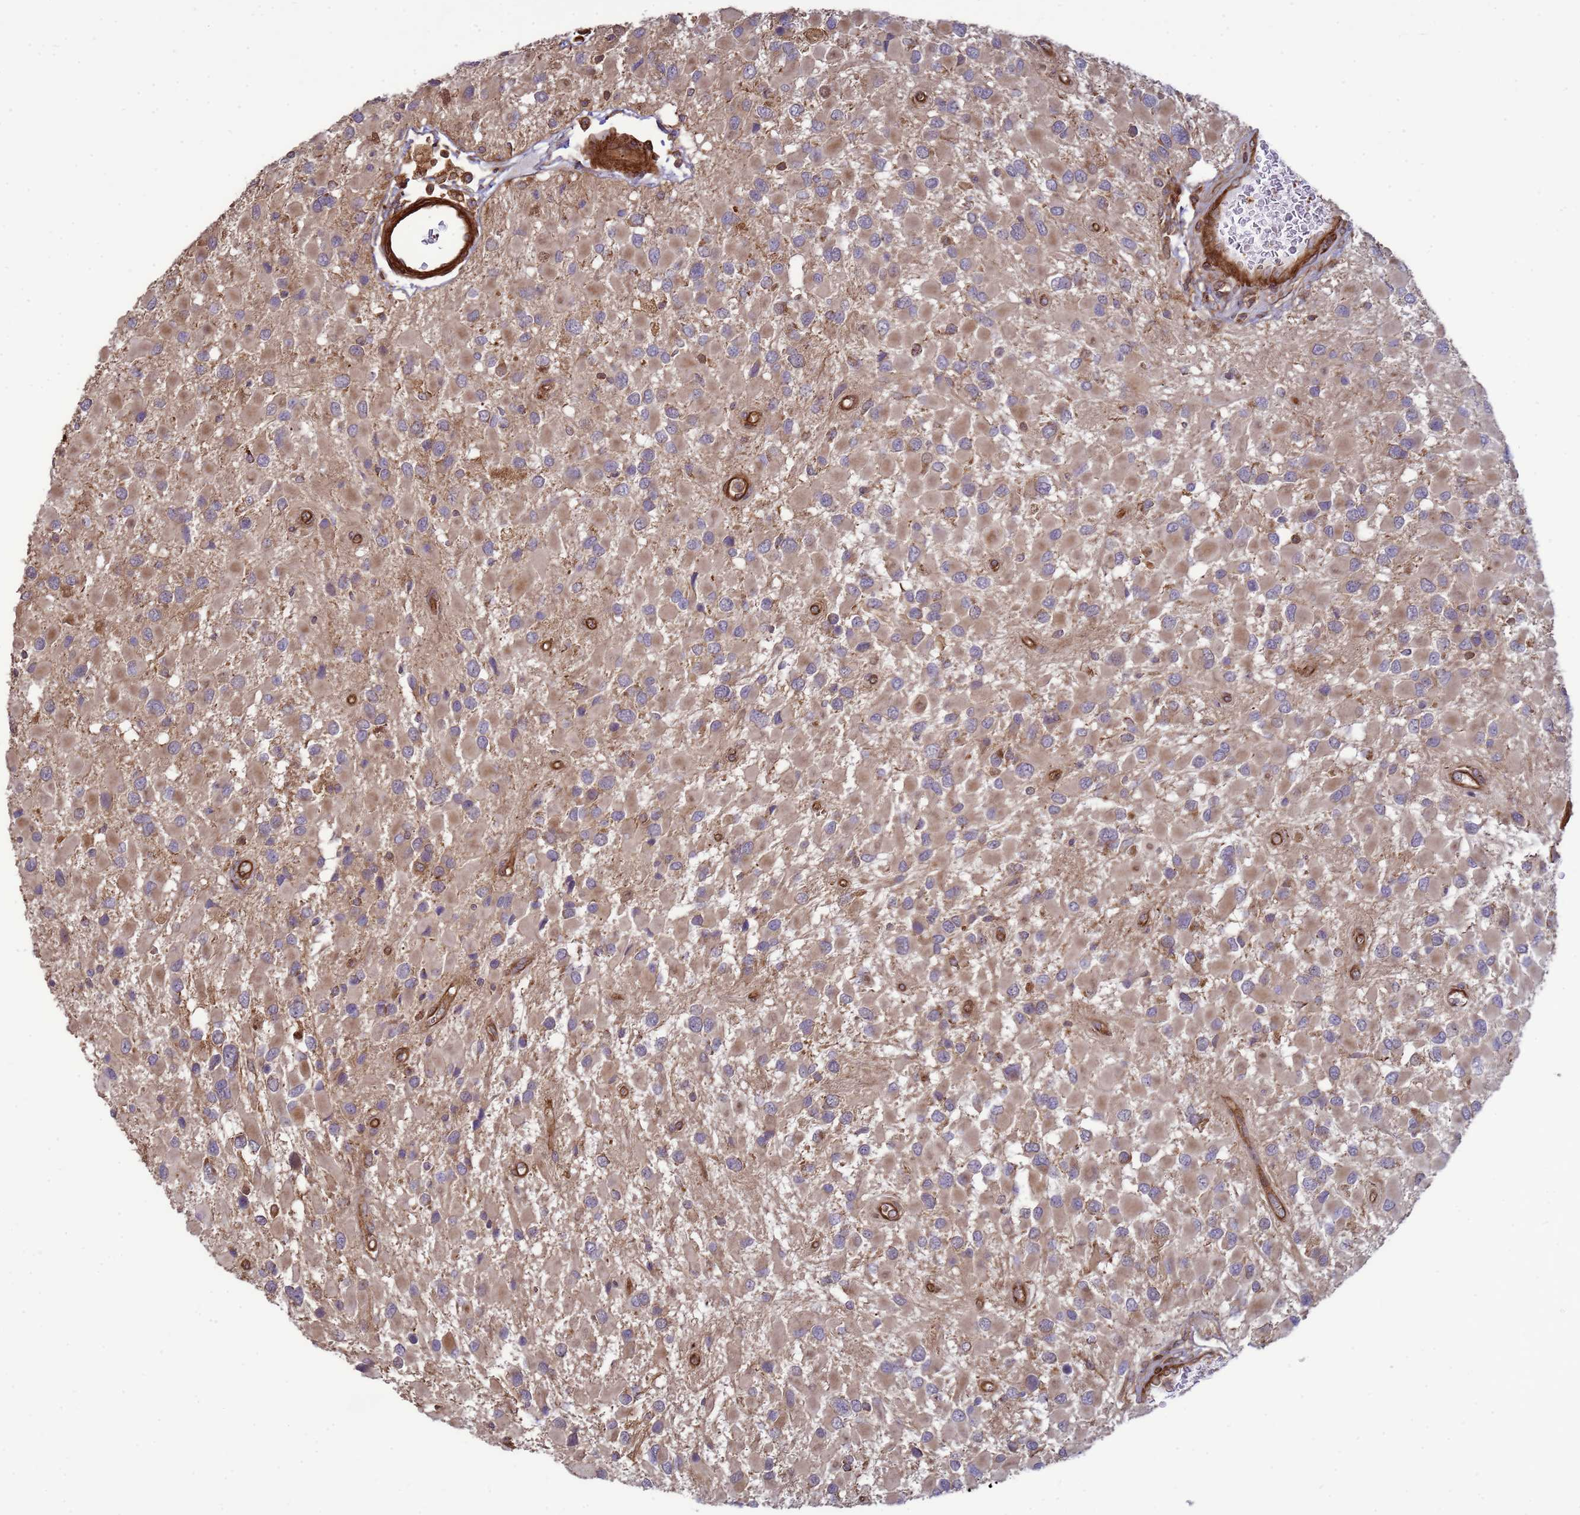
{"staining": {"intensity": "moderate", "quantity": ">75%", "location": "cytoplasmic/membranous"}, "tissue": "glioma", "cell_type": "Tumor cells", "image_type": "cancer", "snomed": [{"axis": "morphology", "description": "Glioma, malignant, High grade"}, {"axis": "topography", "description": "Brain"}], "caption": "Malignant high-grade glioma was stained to show a protein in brown. There is medium levels of moderate cytoplasmic/membranous expression in about >75% of tumor cells. Immunohistochemistry stains the protein of interest in brown and the nuclei are stained blue.", "gene": "CNOT1", "patient": {"sex": "male", "age": 53}}